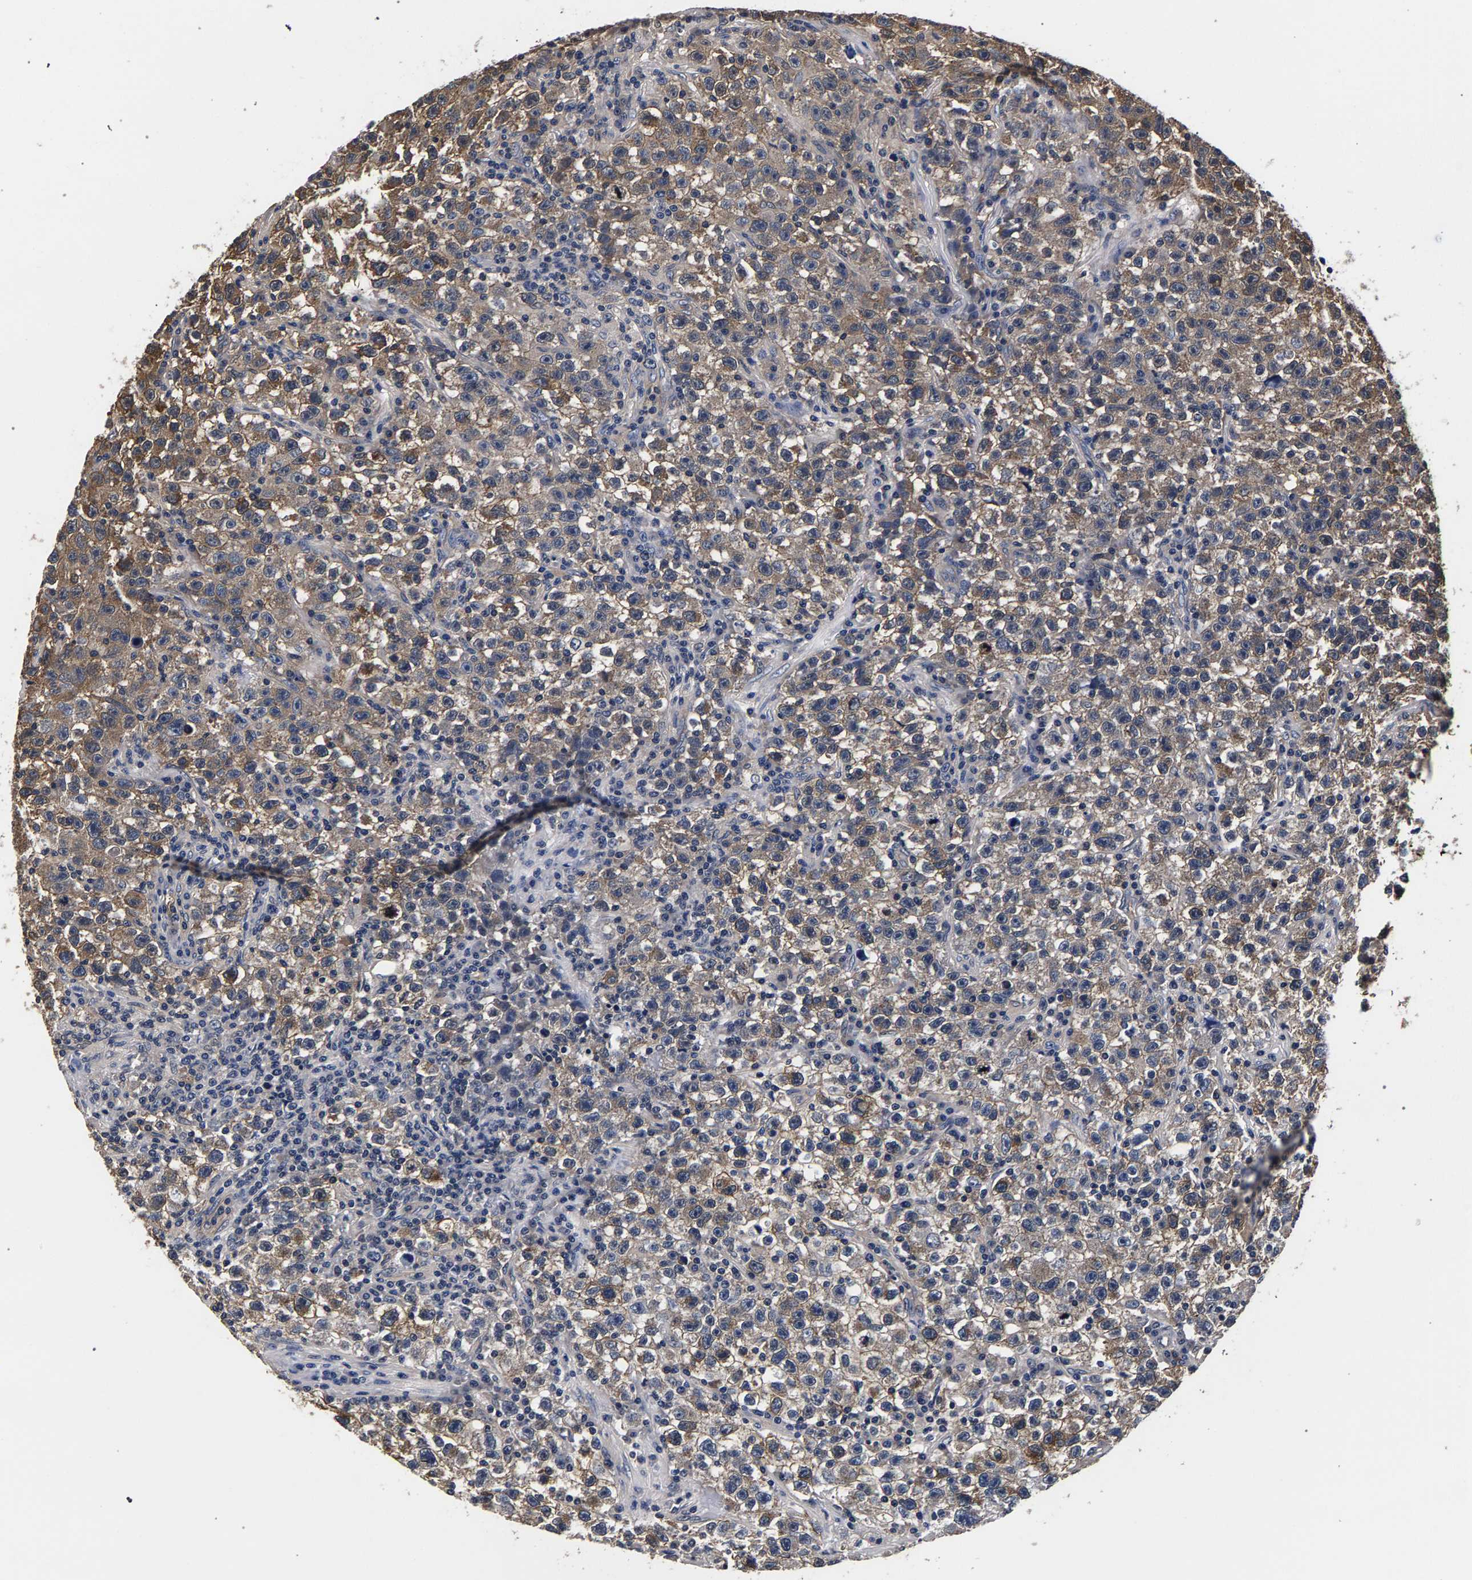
{"staining": {"intensity": "weak", "quantity": ">75%", "location": "cytoplasmic/membranous"}, "tissue": "testis cancer", "cell_type": "Tumor cells", "image_type": "cancer", "snomed": [{"axis": "morphology", "description": "Seminoma, NOS"}, {"axis": "topography", "description": "Testis"}], "caption": "Human testis cancer stained for a protein (brown) reveals weak cytoplasmic/membranous positive staining in approximately >75% of tumor cells.", "gene": "MARCHF7", "patient": {"sex": "male", "age": 22}}